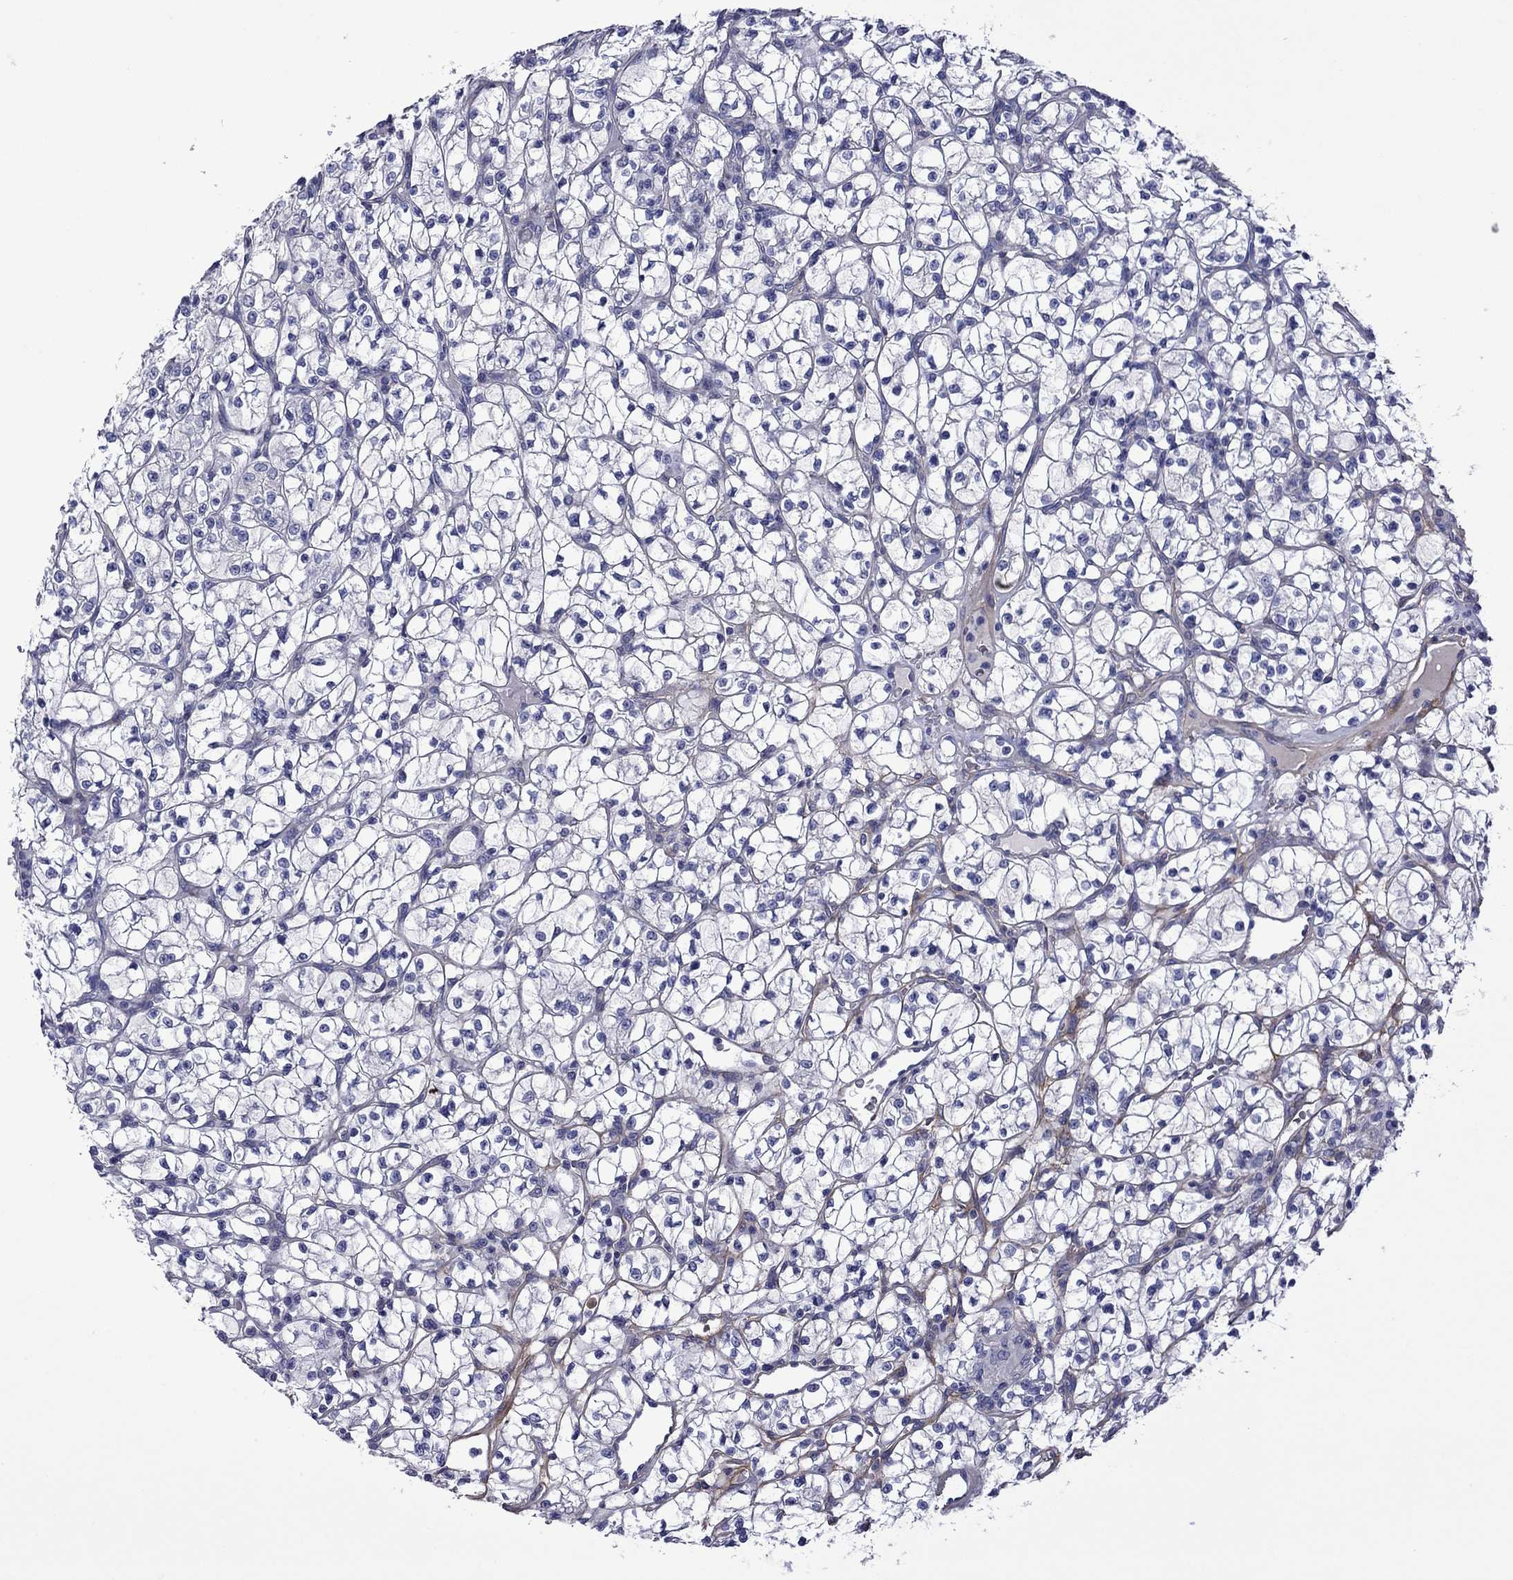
{"staining": {"intensity": "negative", "quantity": "none", "location": "none"}, "tissue": "renal cancer", "cell_type": "Tumor cells", "image_type": "cancer", "snomed": [{"axis": "morphology", "description": "Adenocarcinoma, NOS"}, {"axis": "topography", "description": "Kidney"}], "caption": "Immunohistochemical staining of human renal cancer (adenocarcinoma) displays no significant staining in tumor cells.", "gene": "HSPG2", "patient": {"sex": "female", "age": 64}}